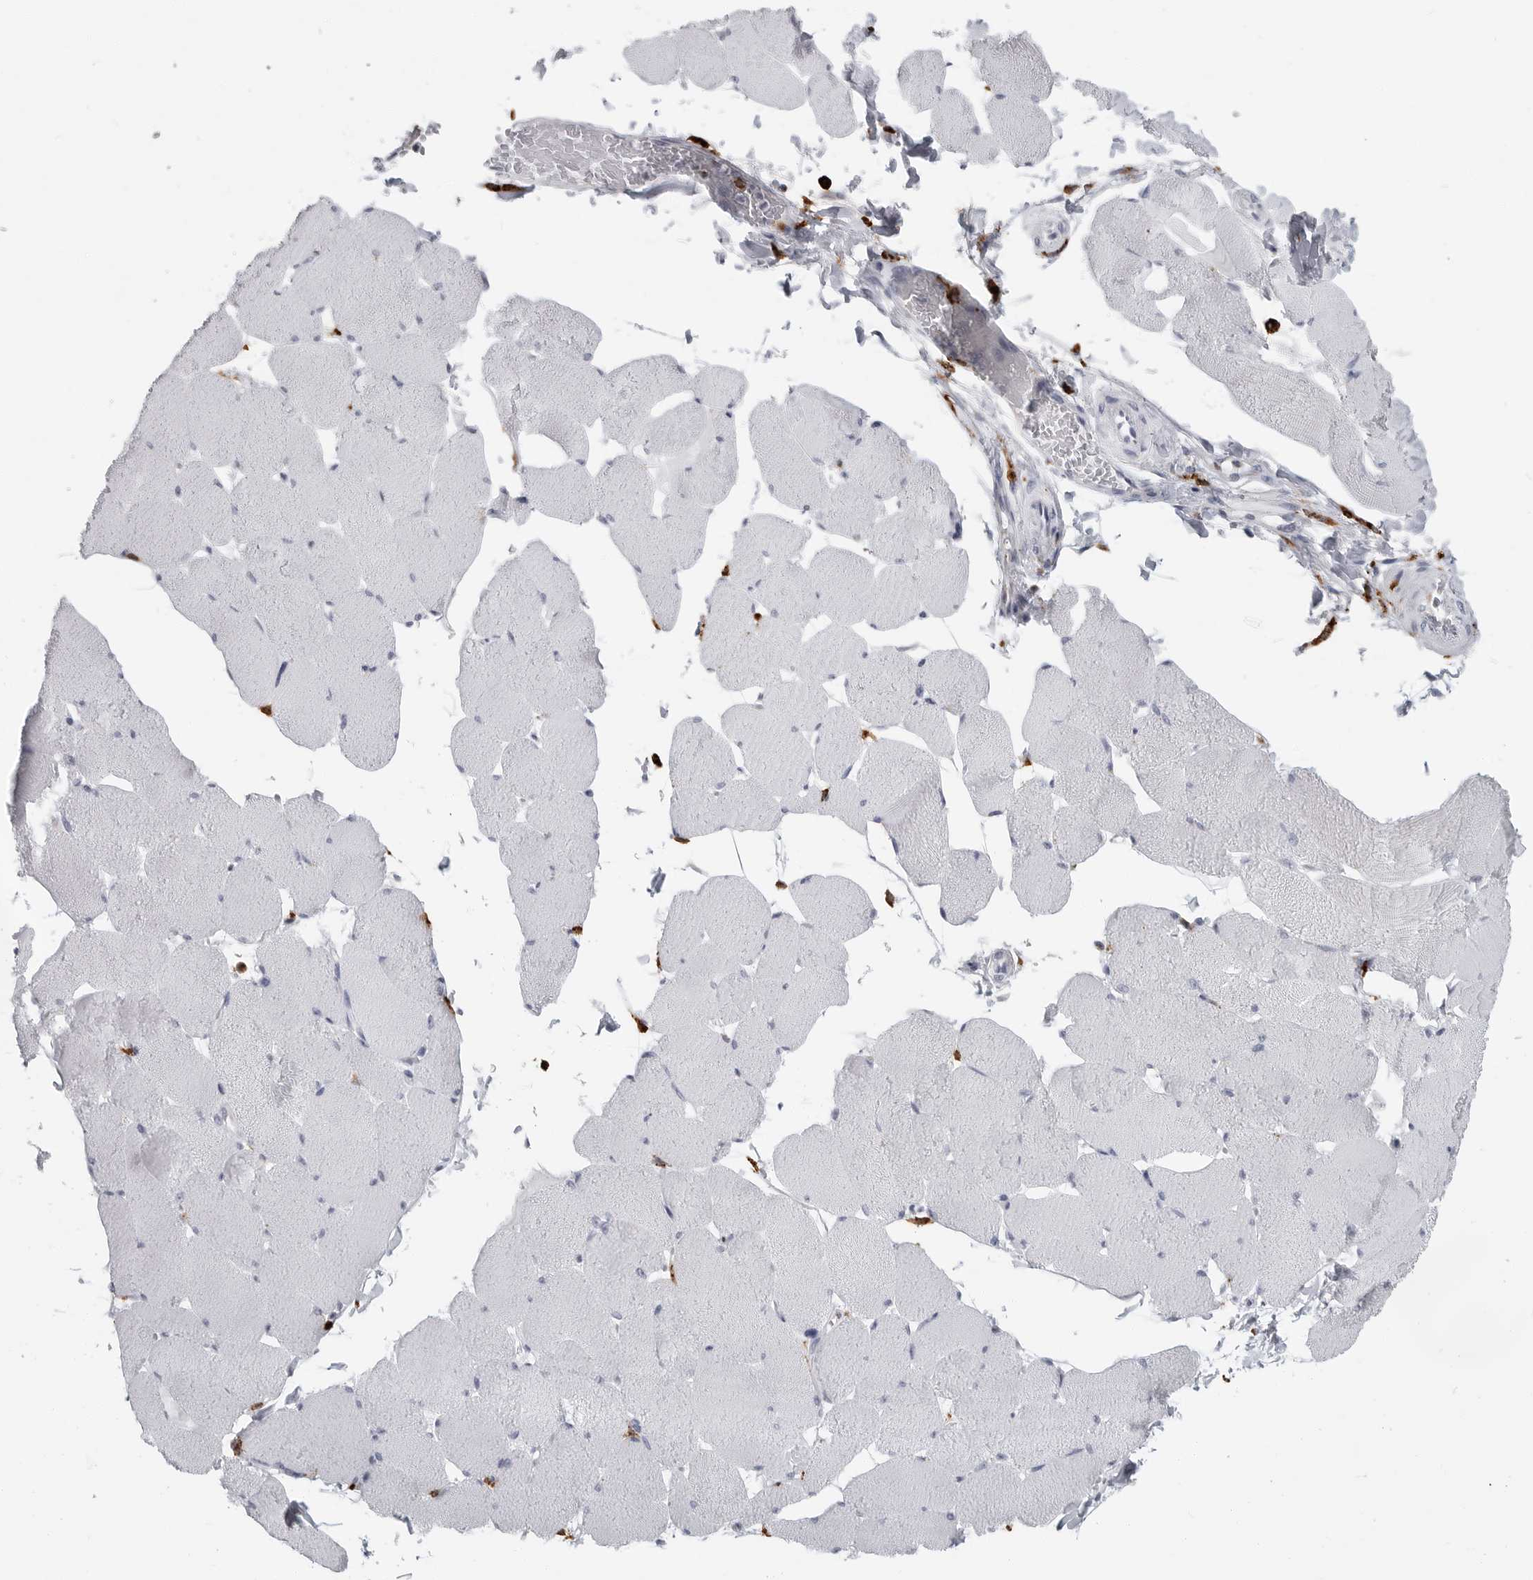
{"staining": {"intensity": "negative", "quantity": "none", "location": "none"}, "tissue": "skeletal muscle", "cell_type": "Myocytes", "image_type": "normal", "snomed": [{"axis": "morphology", "description": "Normal tissue, NOS"}, {"axis": "topography", "description": "Skin"}, {"axis": "topography", "description": "Skeletal muscle"}], "caption": "DAB immunohistochemical staining of benign skeletal muscle reveals no significant expression in myocytes.", "gene": "IFI30", "patient": {"sex": "male", "age": 83}}